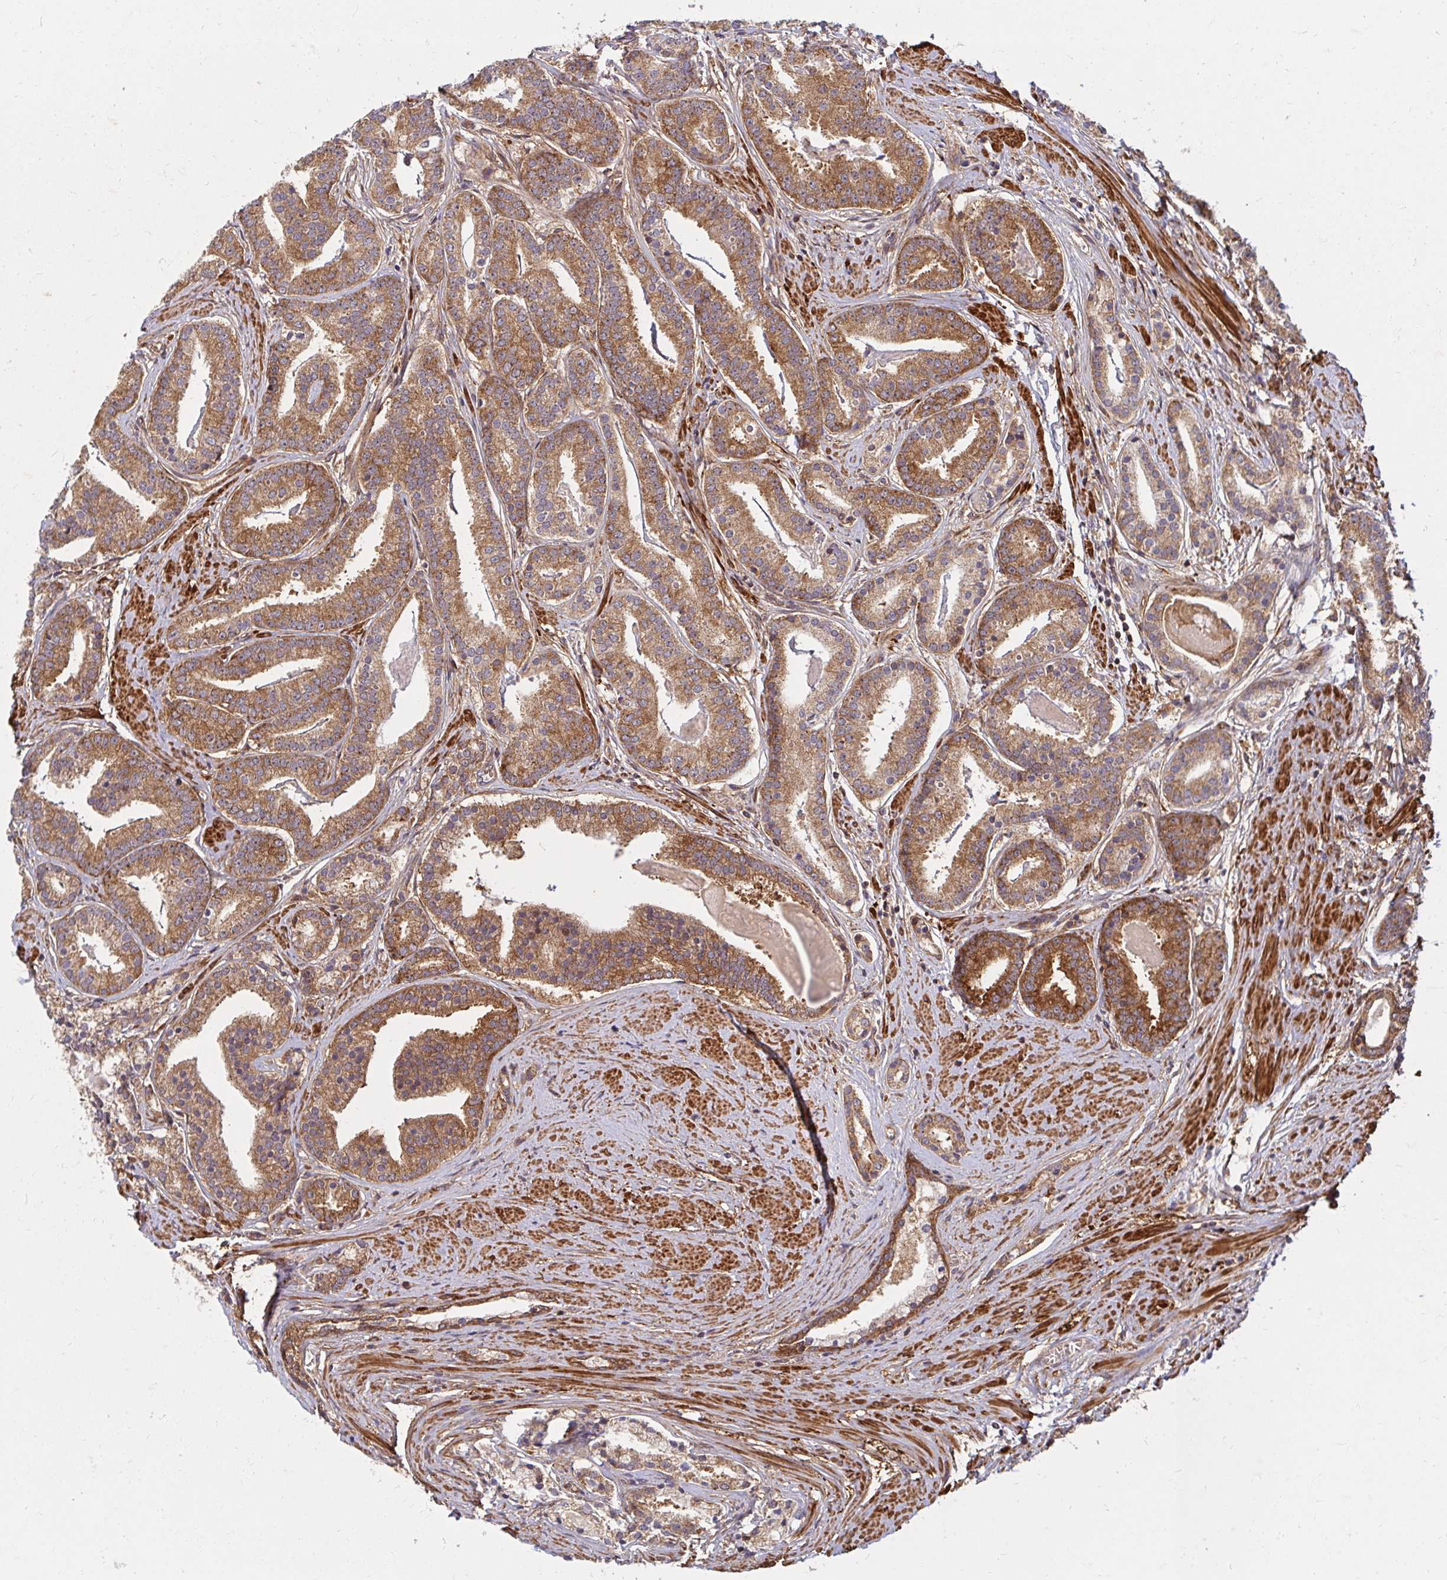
{"staining": {"intensity": "moderate", "quantity": ">75%", "location": "cytoplasmic/membranous"}, "tissue": "prostate cancer", "cell_type": "Tumor cells", "image_type": "cancer", "snomed": [{"axis": "morphology", "description": "Adenocarcinoma, High grade"}, {"axis": "topography", "description": "Prostate"}], "caption": "Prostate cancer (high-grade adenocarcinoma) stained with IHC displays moderate cytoplasmic/membranous positivity in approximately >75% of tumor cells.", "gene": "BTF3", "patient": {"sex": "male", "age": 63}}